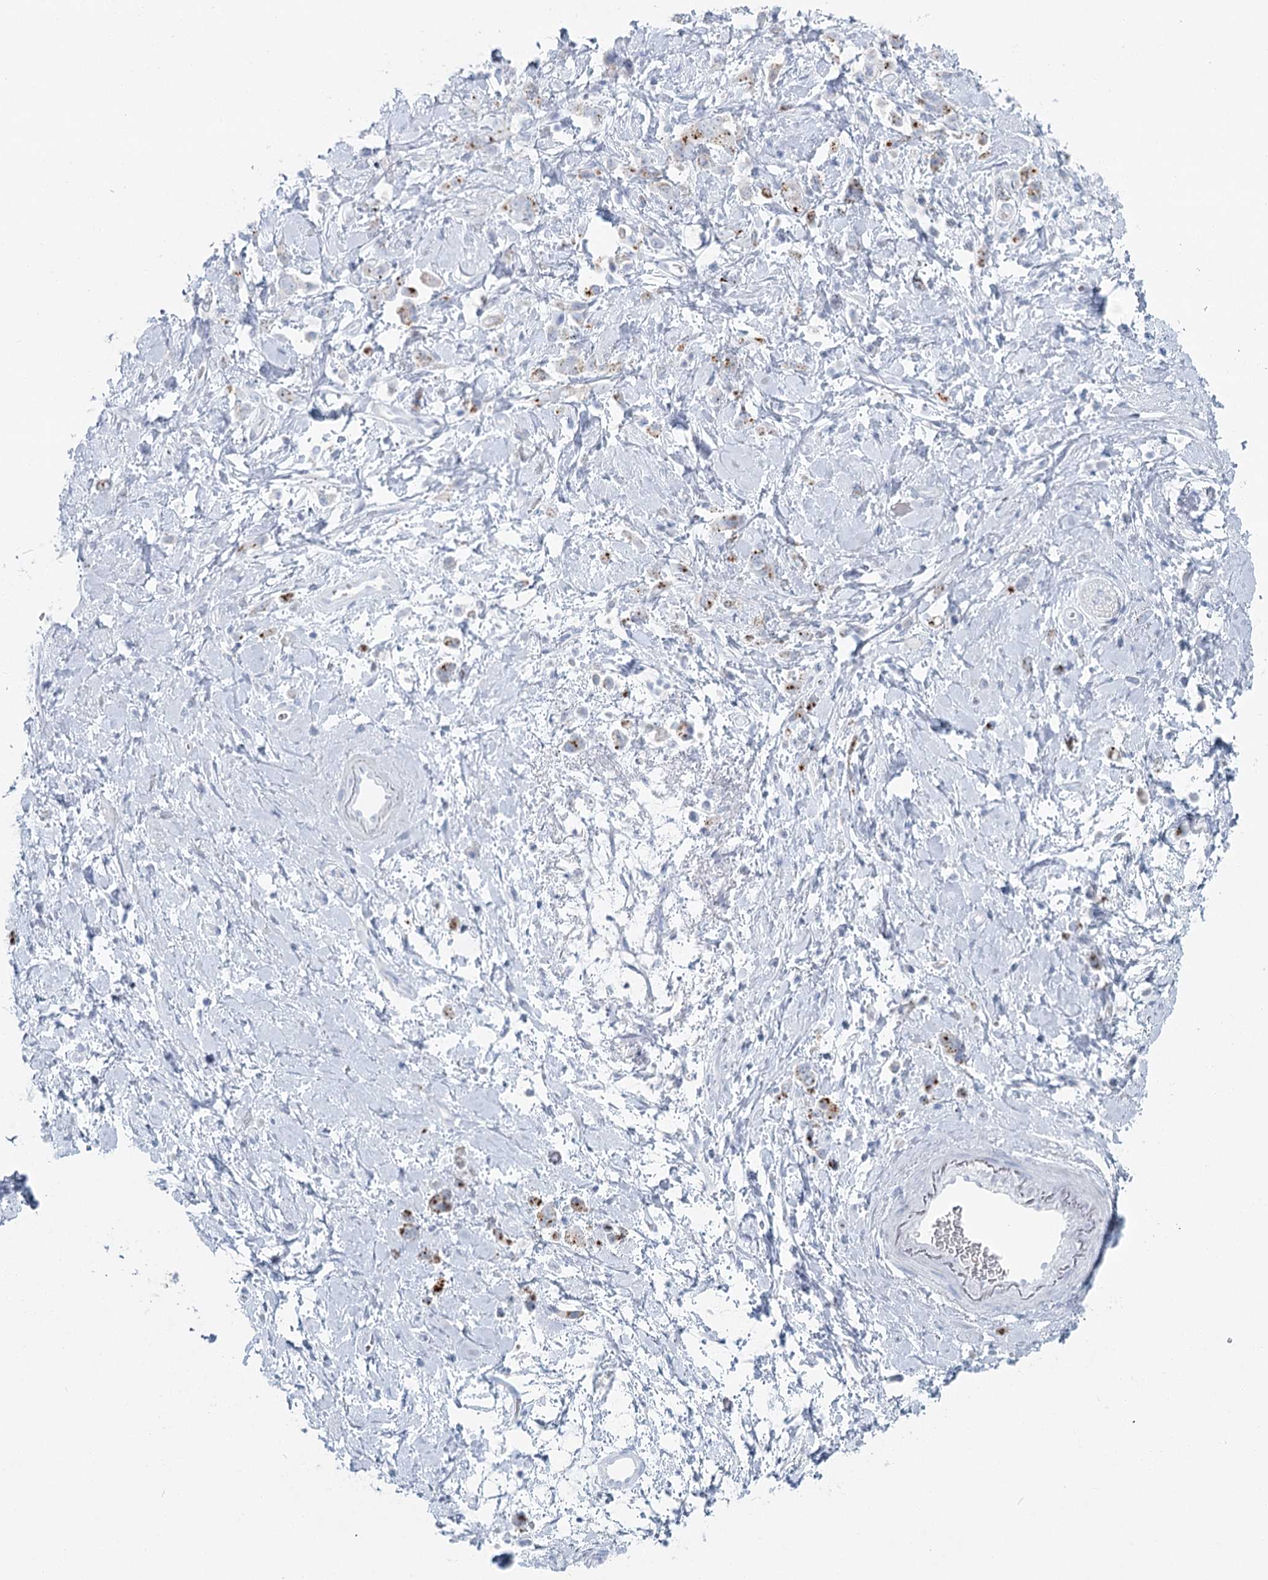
{"staining": {"intensity": "negative", "quantity": "none", "location": "none"}, "tissue": "stomach cancer", "cell_type": "Tumor cells", "image_type": "cancer", "snomed": [{"axis": "morphology", "description": "Adenocarcinoma, NOS"}, {"axis": "topography", "description": "Stomach"}], "caption": "This histopathology image is of adenocarcinoma (stomach) stained with IHC to label a protein in brown with the nuclei are counter-stained blue. There is no positivity in tumor cells.", "gene": "IFIT5", "patient": {"sex": "female", "age": 60}}